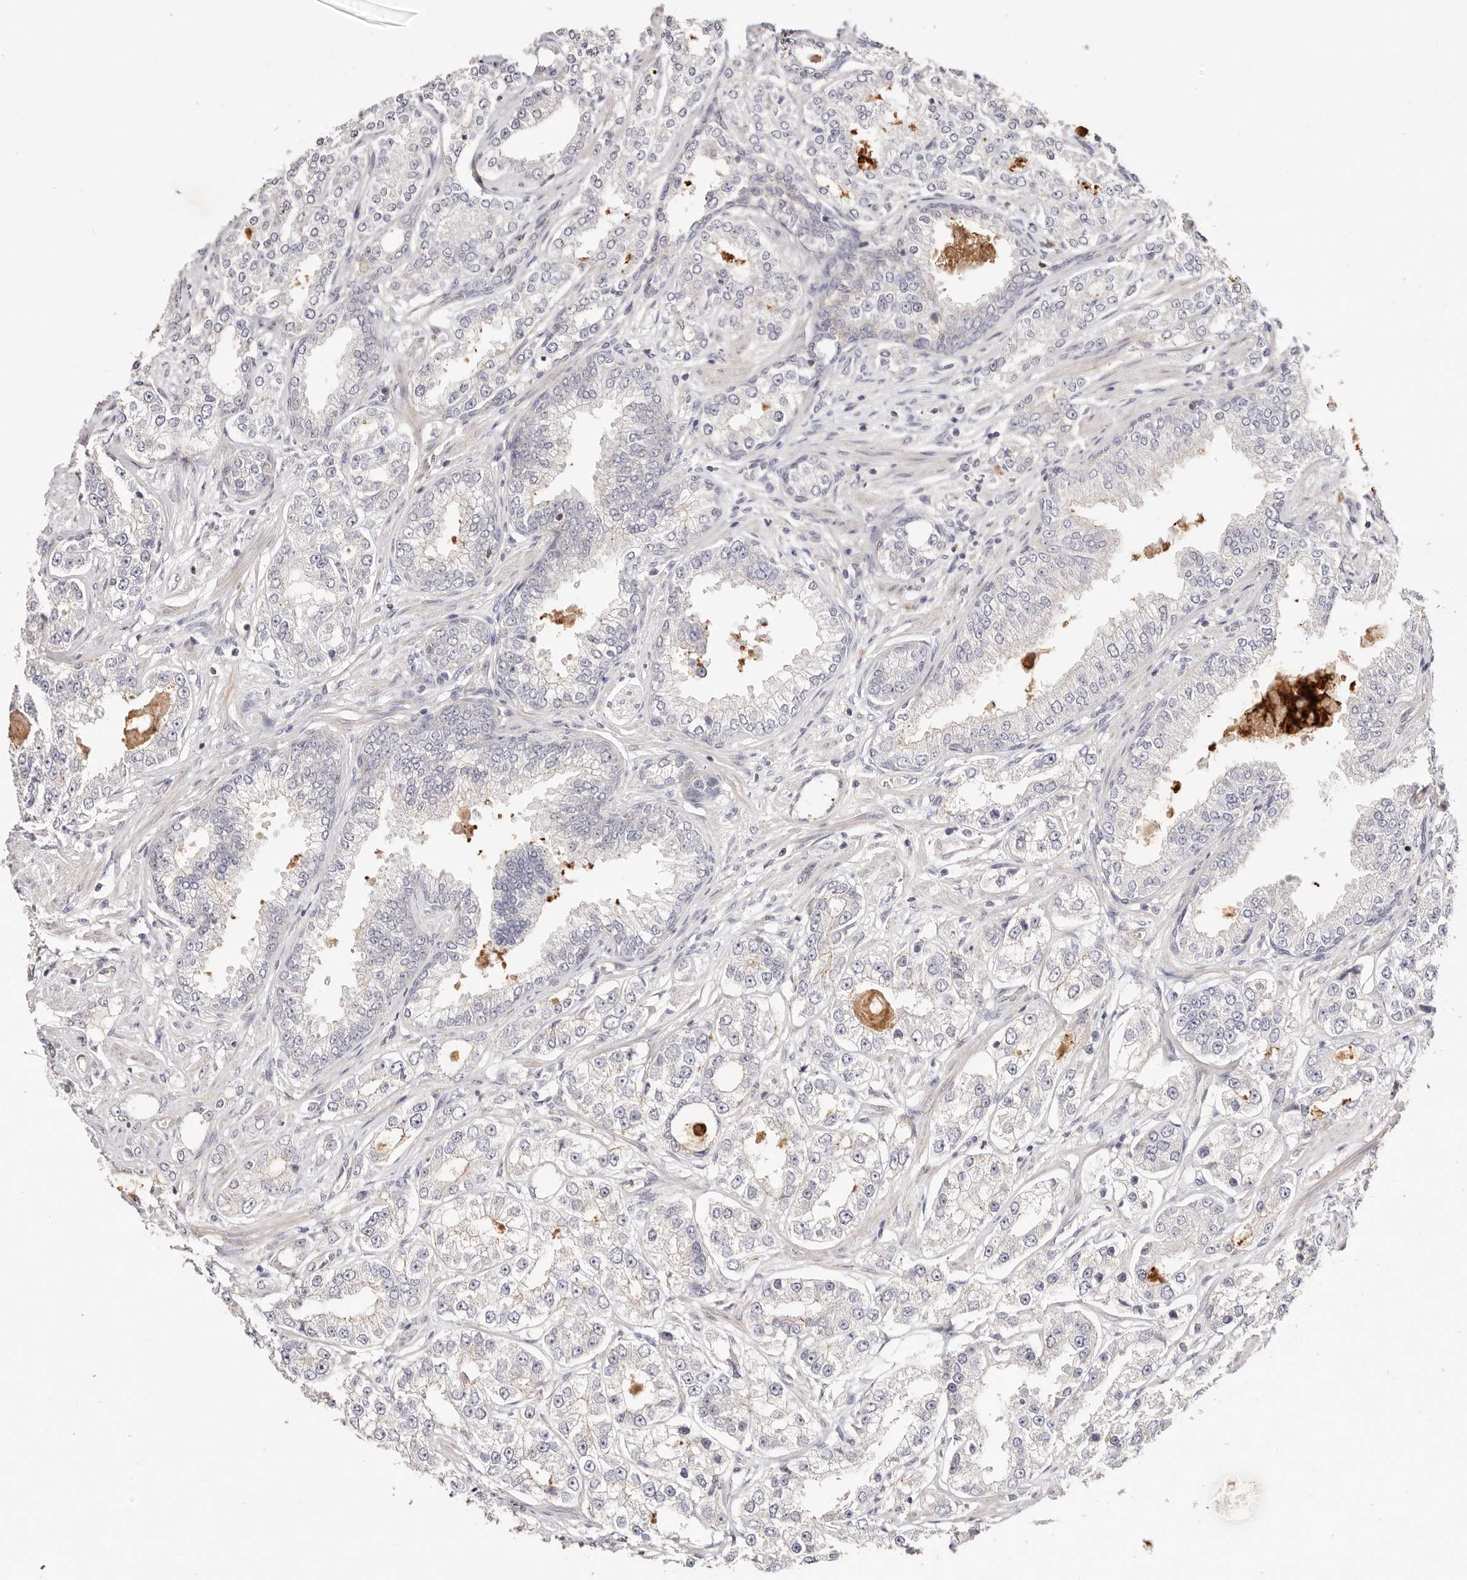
{"staining": {"intensity": "negative", "quantity": "none", "location": "none"}, "tissue": "prostate cancer", "cell_type": "Tumor cells", "image_type": "cancer", "snomed": [{"axis": "morphology", "description": "Normal tissue, NOS"}, {"axis": "morphology", "description": "Adenocarcinoma, High grade"}, {"axis": "topography", "description": "Prostate"}], "caption": "High power microscopy histopathology image of an IHC photomicrograph of prostate cancer, revealing no significant staining in tumor cells. The staining is performed using DAB brown chromogen with nuclei counter-stained in using hematoxylin.", "gene": "SLC35B2", "patient": {"sex": "male", "age": 83}}